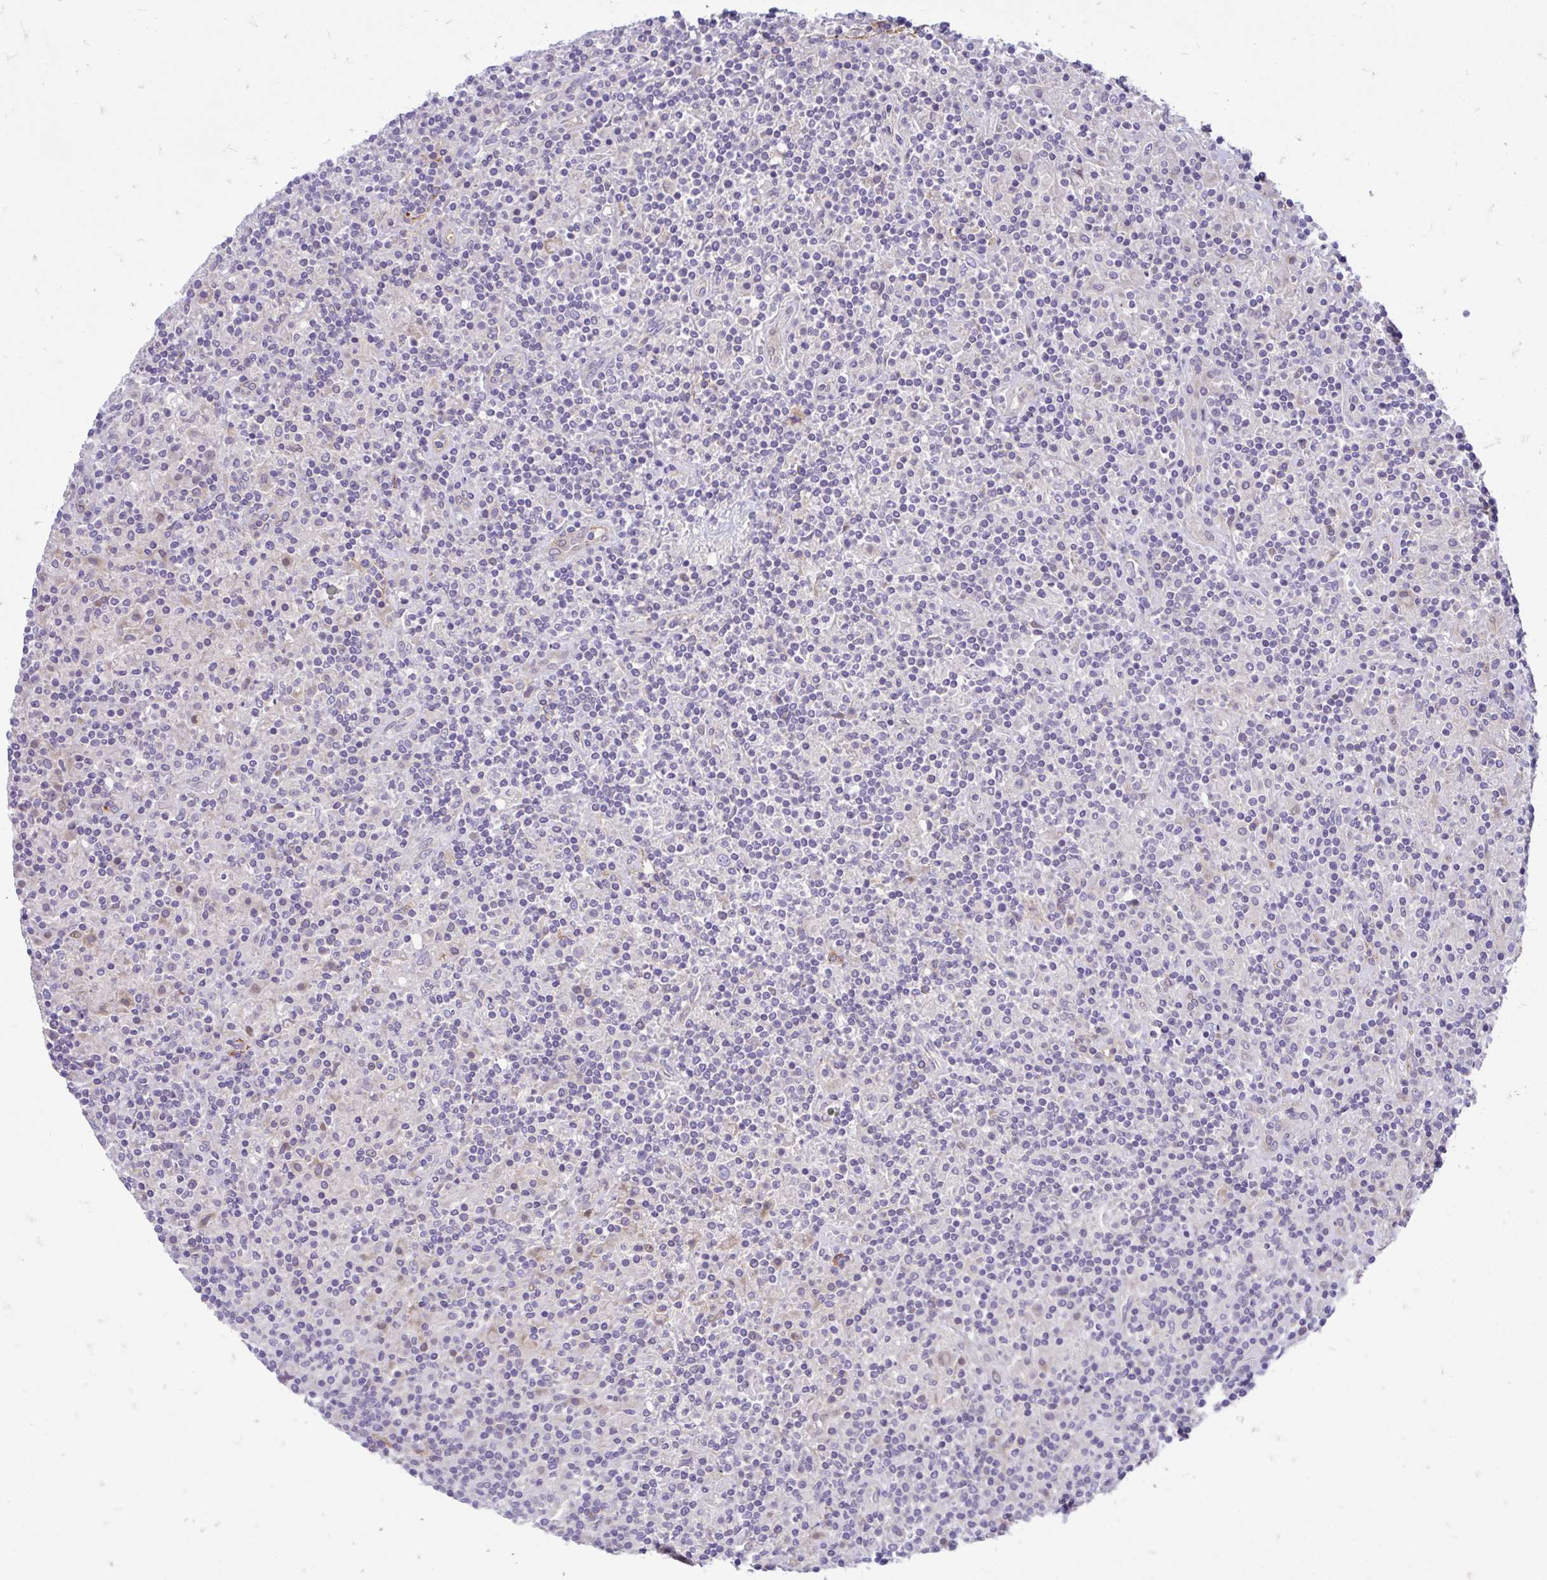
{"staining": {"intensity": "negative", "quantity": "none", "location": "none"}, "tissue": "lymphoma", "cell_type": "Tumor cells", "image_type": "cancer", "snomed": [{"axis": "morphology", "description": "Hodgkin's disease, NOS"}, {"axis": "topography", "description": "Lymph node"}], "caption": "A photomicrograph of Hodgkin's disease stained for a protein reveals no brown staining in tumor cells.", "gene": "ESPNL", "patient": {"sex": "male", "age": 70}}